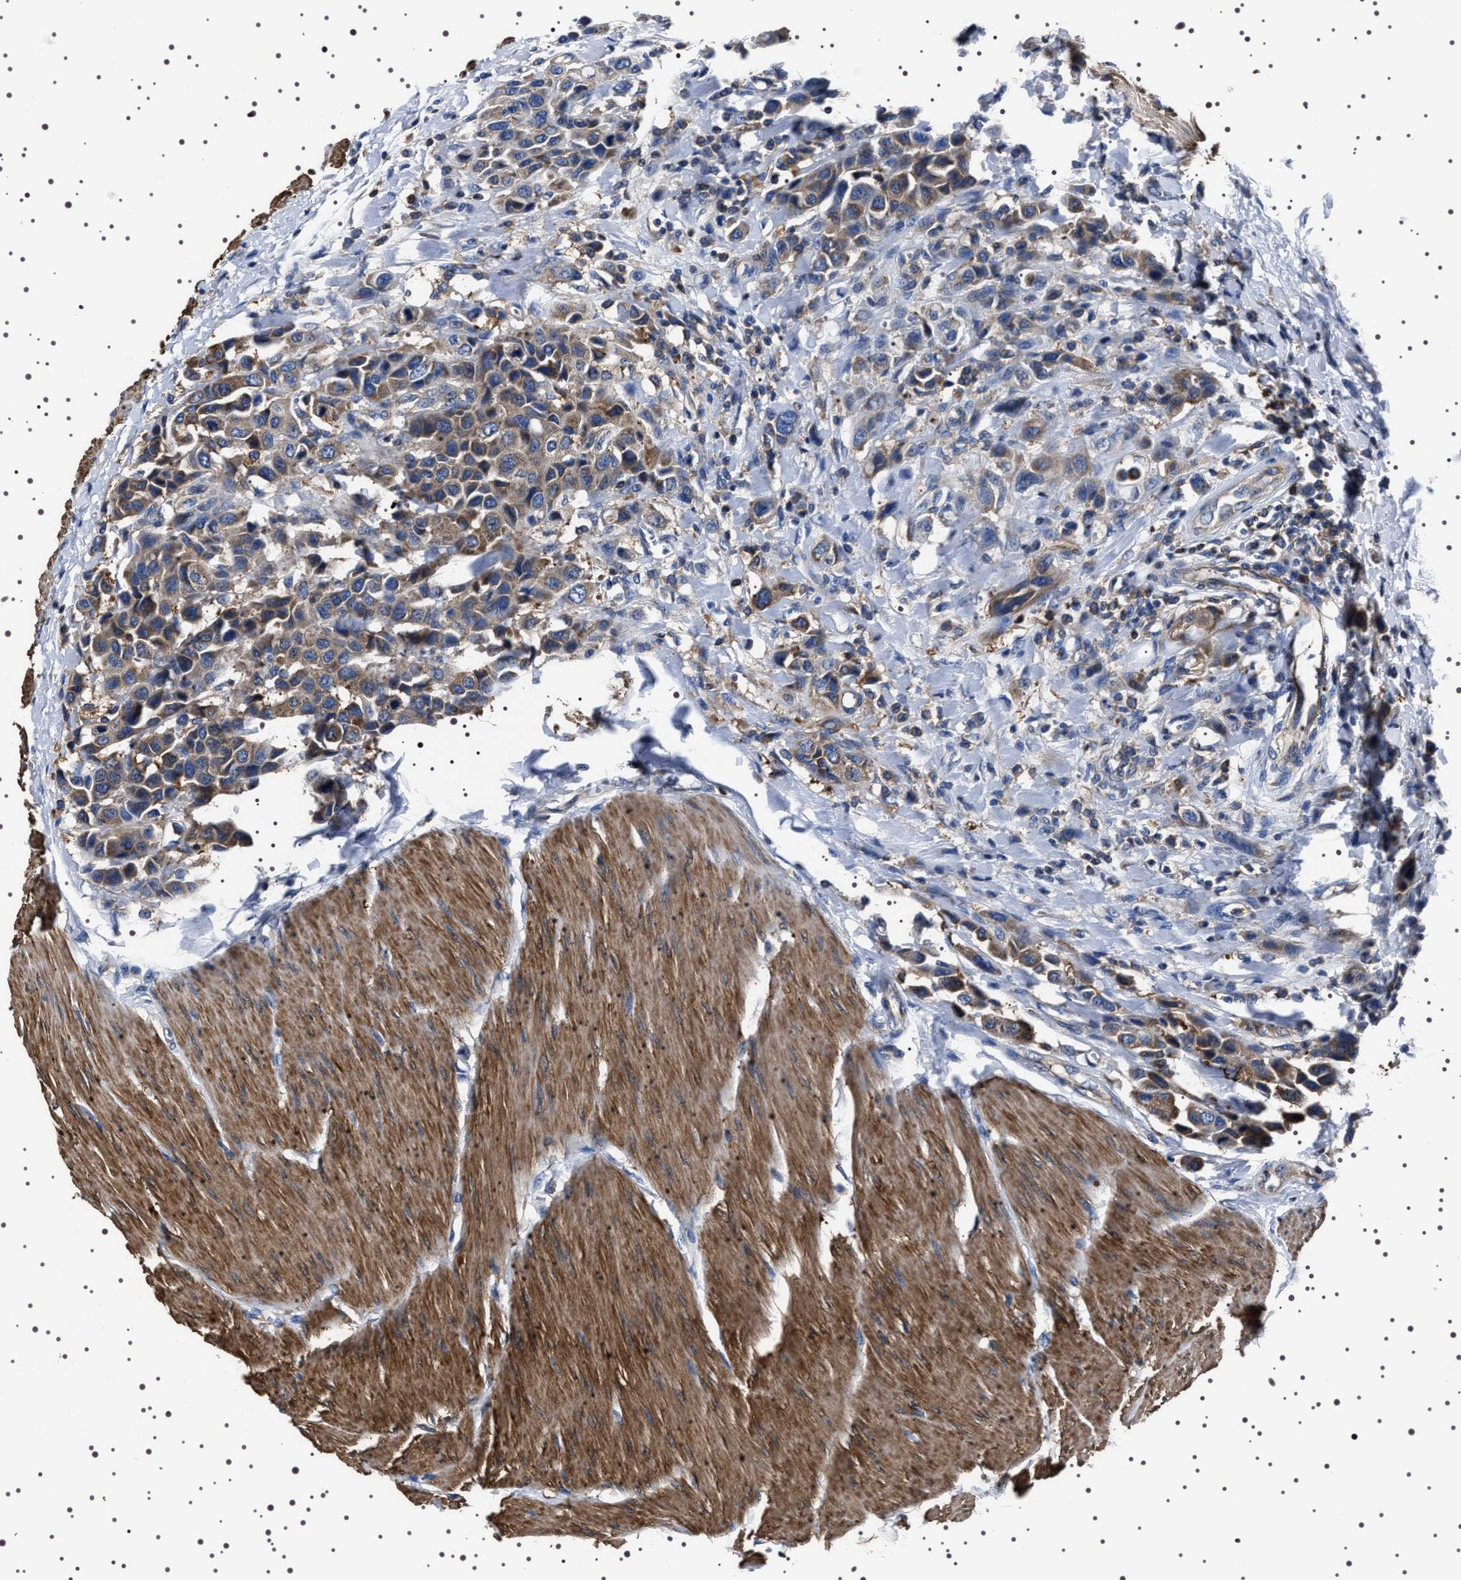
{"staining": {"intensity": "moderate", "quantity": ">75%", "location": "cytoplasmic/membranous"}, "tissue": "urothelial cancer", "cell_type": "Tumor cells", "image_type": "cancer", "snomed": [{"axis": "morphology", "description": "Urothelial carcinoma, High grade"}, {"axis": "topography", "description": "Urinary bladder"}], "caption": "Immunohistochemical staining of human high-grade urothelial carcinoma demonstrates medium levels of moderate cytoplasmic/membranous protein staining in about >75% of tumor cells. The staining was performed using DAB (3,3'-diaminobenzidine), with brown indicating positive protein expression. Nuclei are stained blue with hematoxylin.", "gene": "WDR1", "patient": {"sex": "male", "age": 50}}